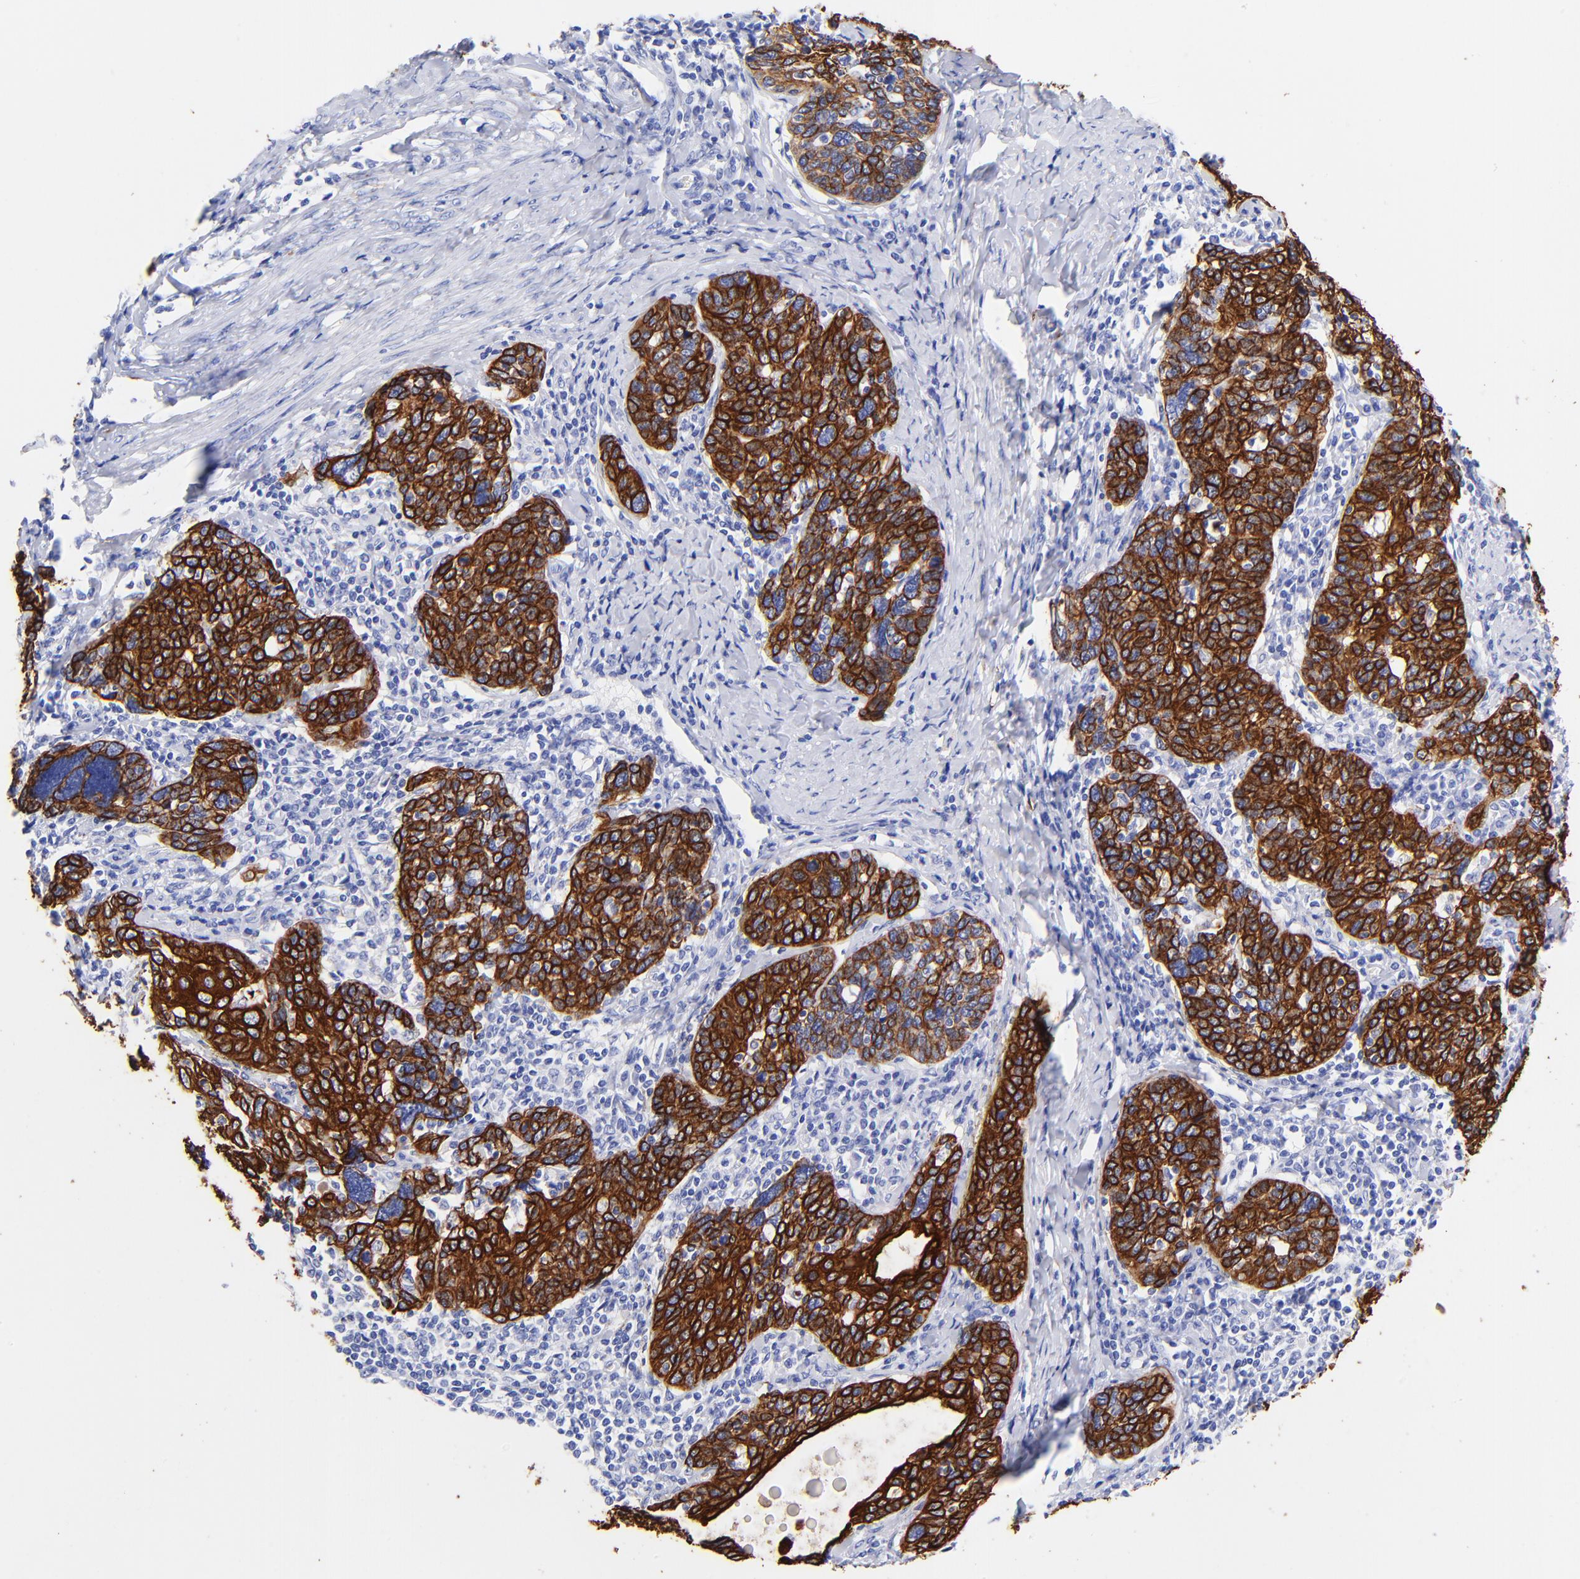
{"staining": {"intensity": "strong", "quantity": ">75%", "location": "cytoplasmic/membranous"}, "tissue": "cervical cancer", "cell_type": "Tumor cells", "image_type": "cancer", "snomed": [{"axis": "morphology", "description": "Squamous cell carcinoma, NOS"}, {"axis": "topography", "description": "Cervix"}], "caption": "Brown immunohistochemical staining in cervical squamous cell carcinoma shows strong cytoplasmic/membranous expression in approximately >75% of tumor cells.", "gene": "KRT19", "patient": {"sex": "female", "age": 41}}